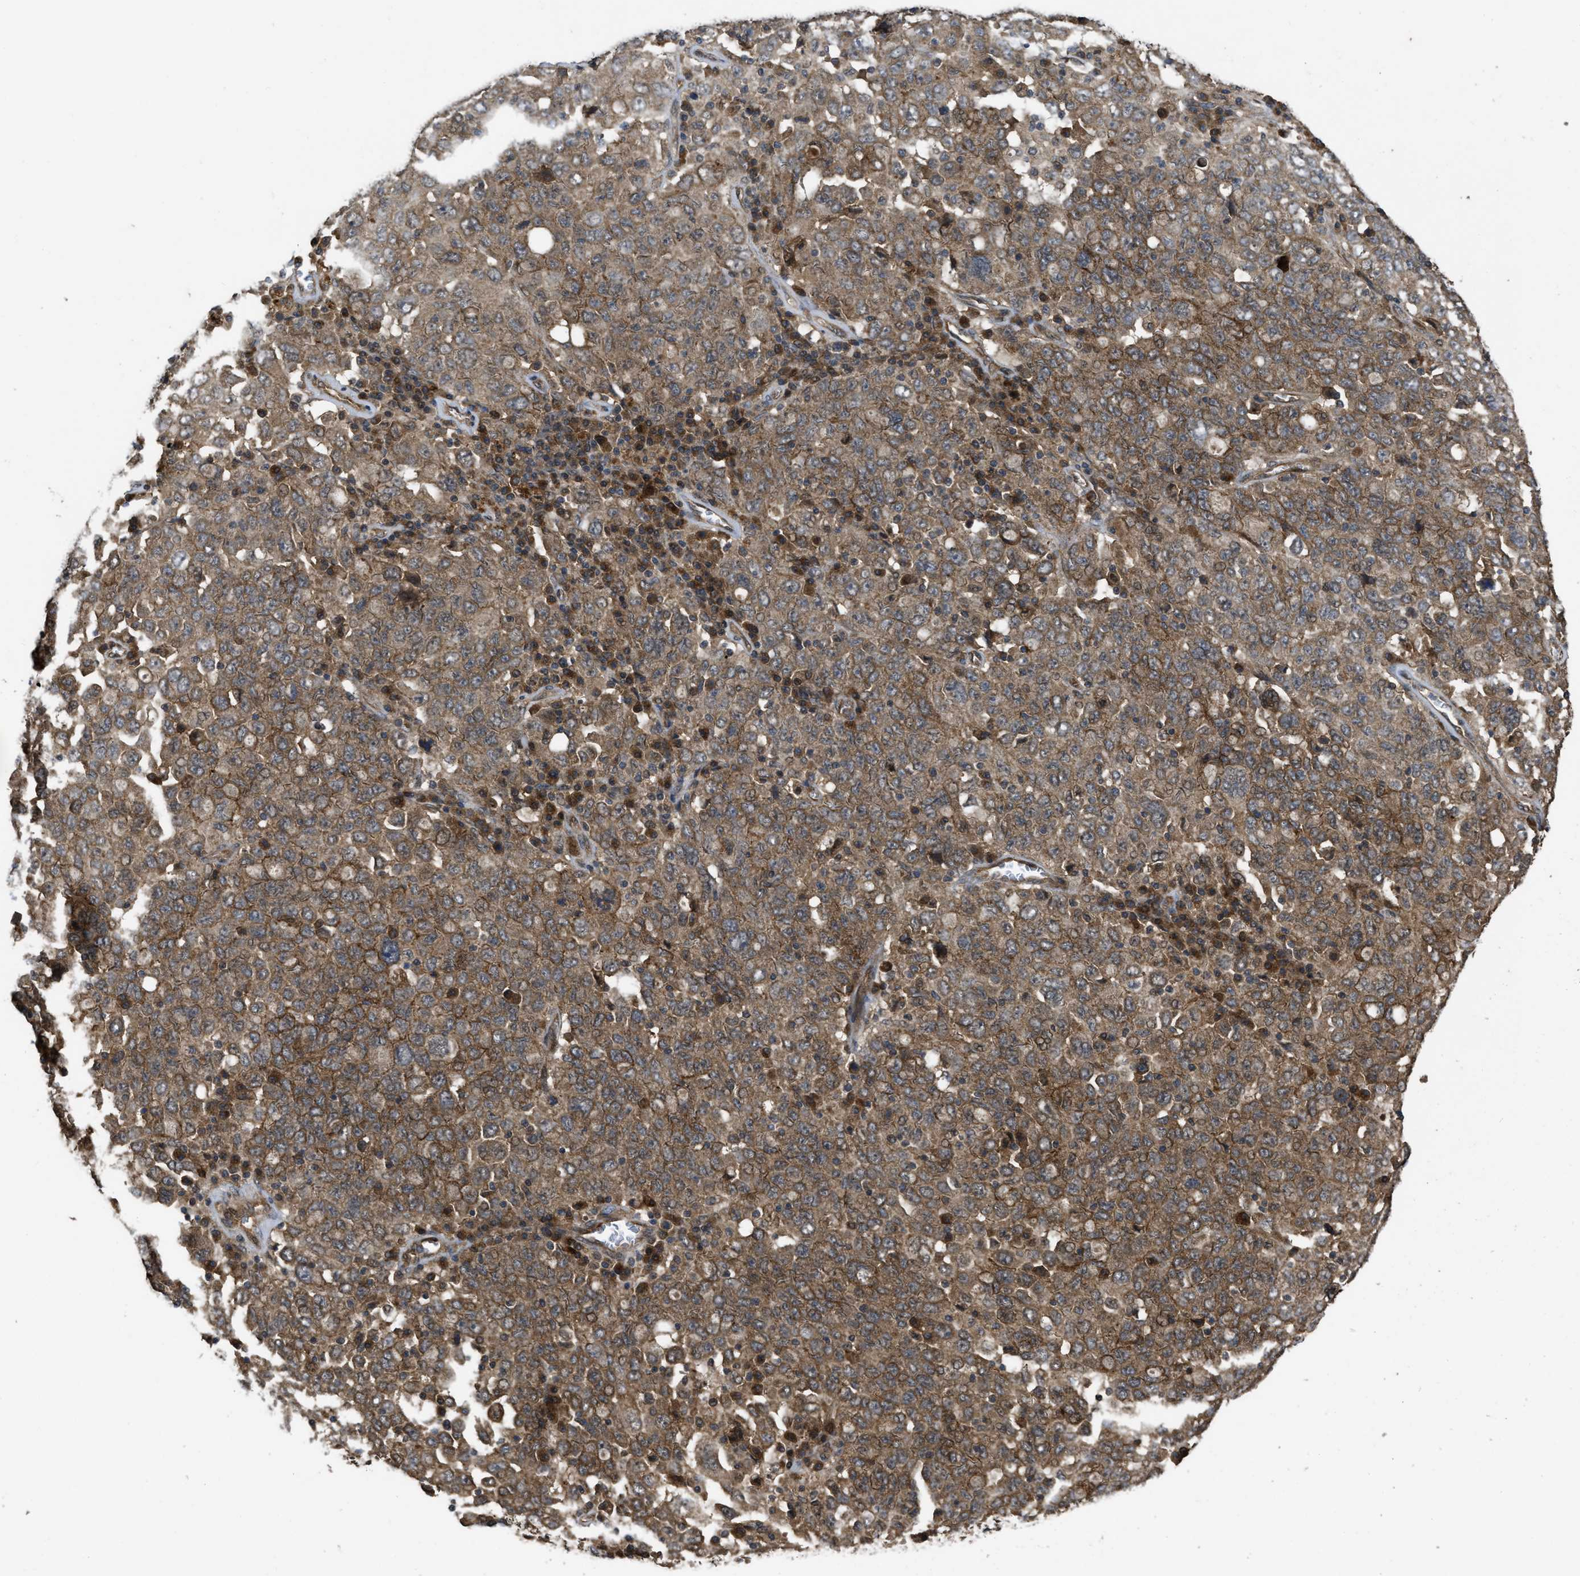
{"staining": {"intensity": "moderate", "quantity": ">75%", "location": "cytoplasmic/membranous"}, "tissue": "ovarian cancer", "cell_type": "Tumor cells", "image_type": "cancer", "snomed": [{"axis": "morphology", "description": "Carcinoma, endometroid"}, {"axis": "topography", "description": "Ovary"}], "caption": "Ovarian endometroid carcinoma tissue shows moderate cytoplasmic/membranous positivity in approximately >75% of tumor cells", "gene": "FZD6", "patient": {"sex": "female", "age": 62}}